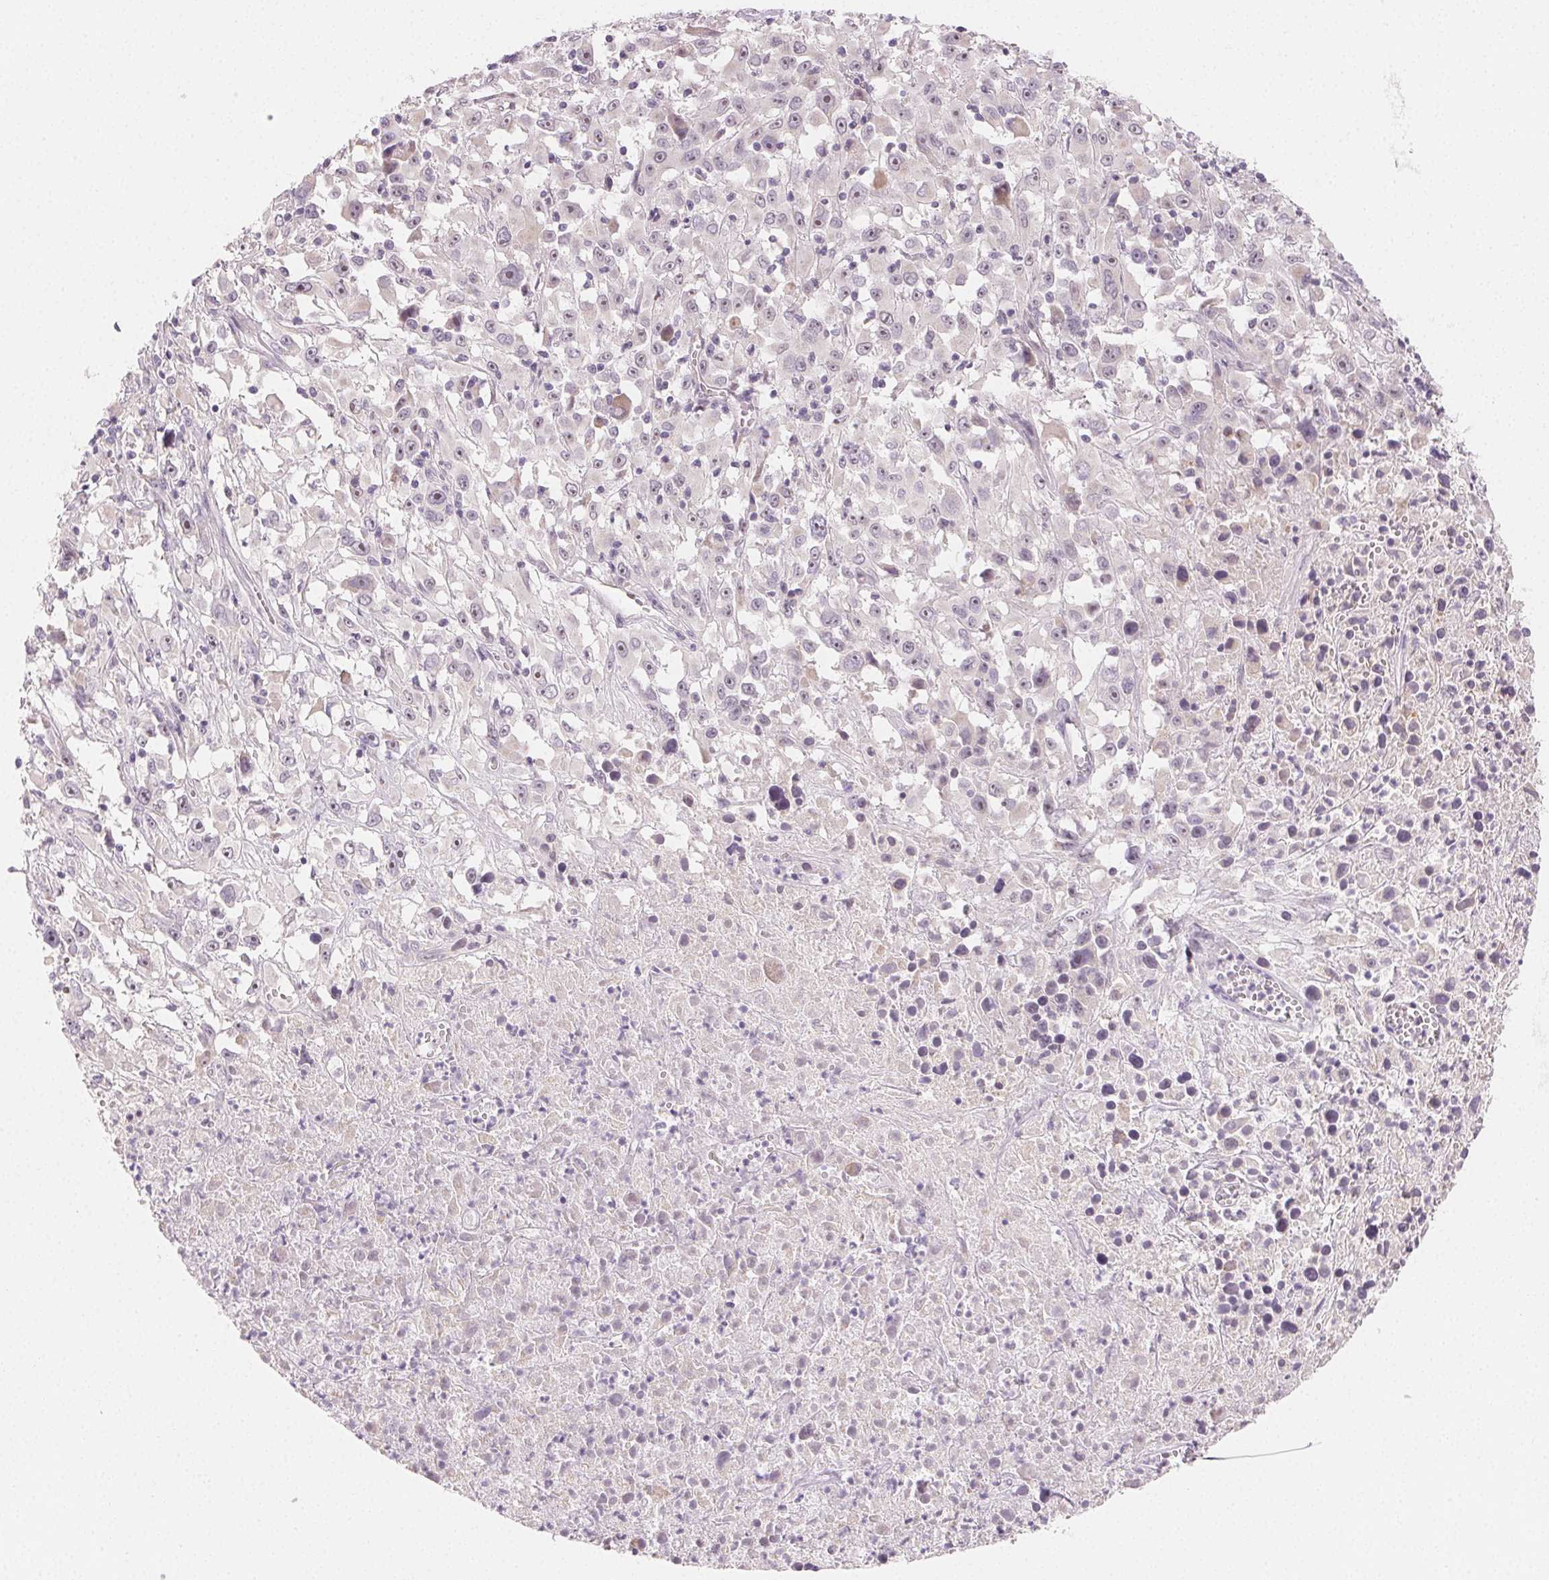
{"staining": {"intensity": "negative", "quantity": "none", "location": "none"}, "tissue": "melanoma", "cell_type": "Tumor cells", "image_type": "cancer", "snomed": [{"axis": "morphology", "description": "Malignant melanoma, Metastatic site"}, {"axis": "topography", "description": "Soft tissue"}], "caption": "The micrograph exhibits no significant staining in tumor cells of malignant melanoma (metastatic site).", "gene": "MYBL1", "patient": {"sex": "male", "age": 50}}